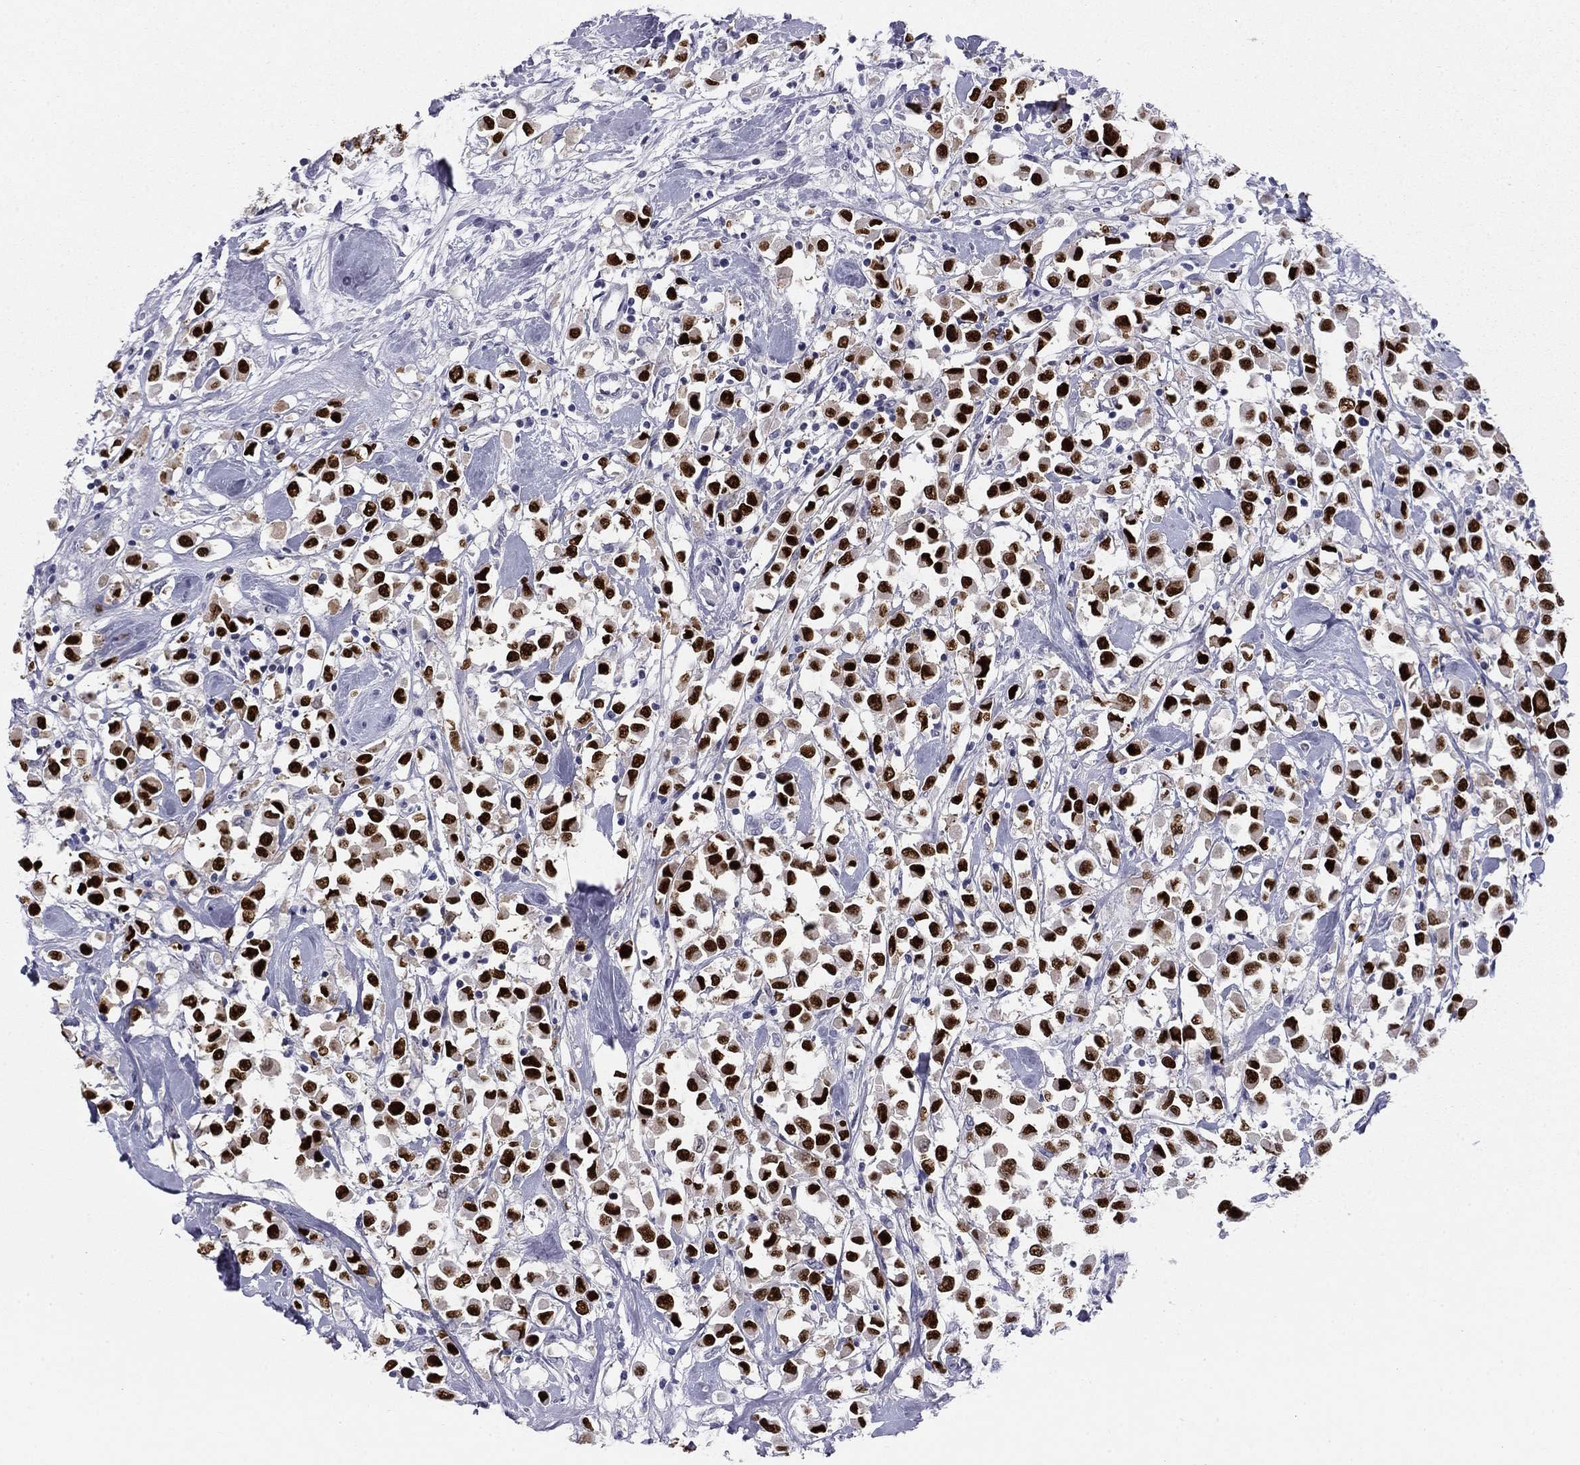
{"staining": {"intensity": "strong", "quantity": ">75%", "location": "nuclear"}, "tissue": "breast cancer", "cell_type": "Tumor cells", "image_type": "cancer", "snomed": [{"axis": "morphology", "description": "Duct carcinoma"}, {"axis": "topography", "description": "Breast"}], "caption": "Immunohistochemistry of human breast cancer (intraductal carcinoma) exhibits high levels of strong nuclear positivity in approximately >75% of tumor cells.", "gene": "TFAP2B", "patient": {"sex": "female", "age": 61}}